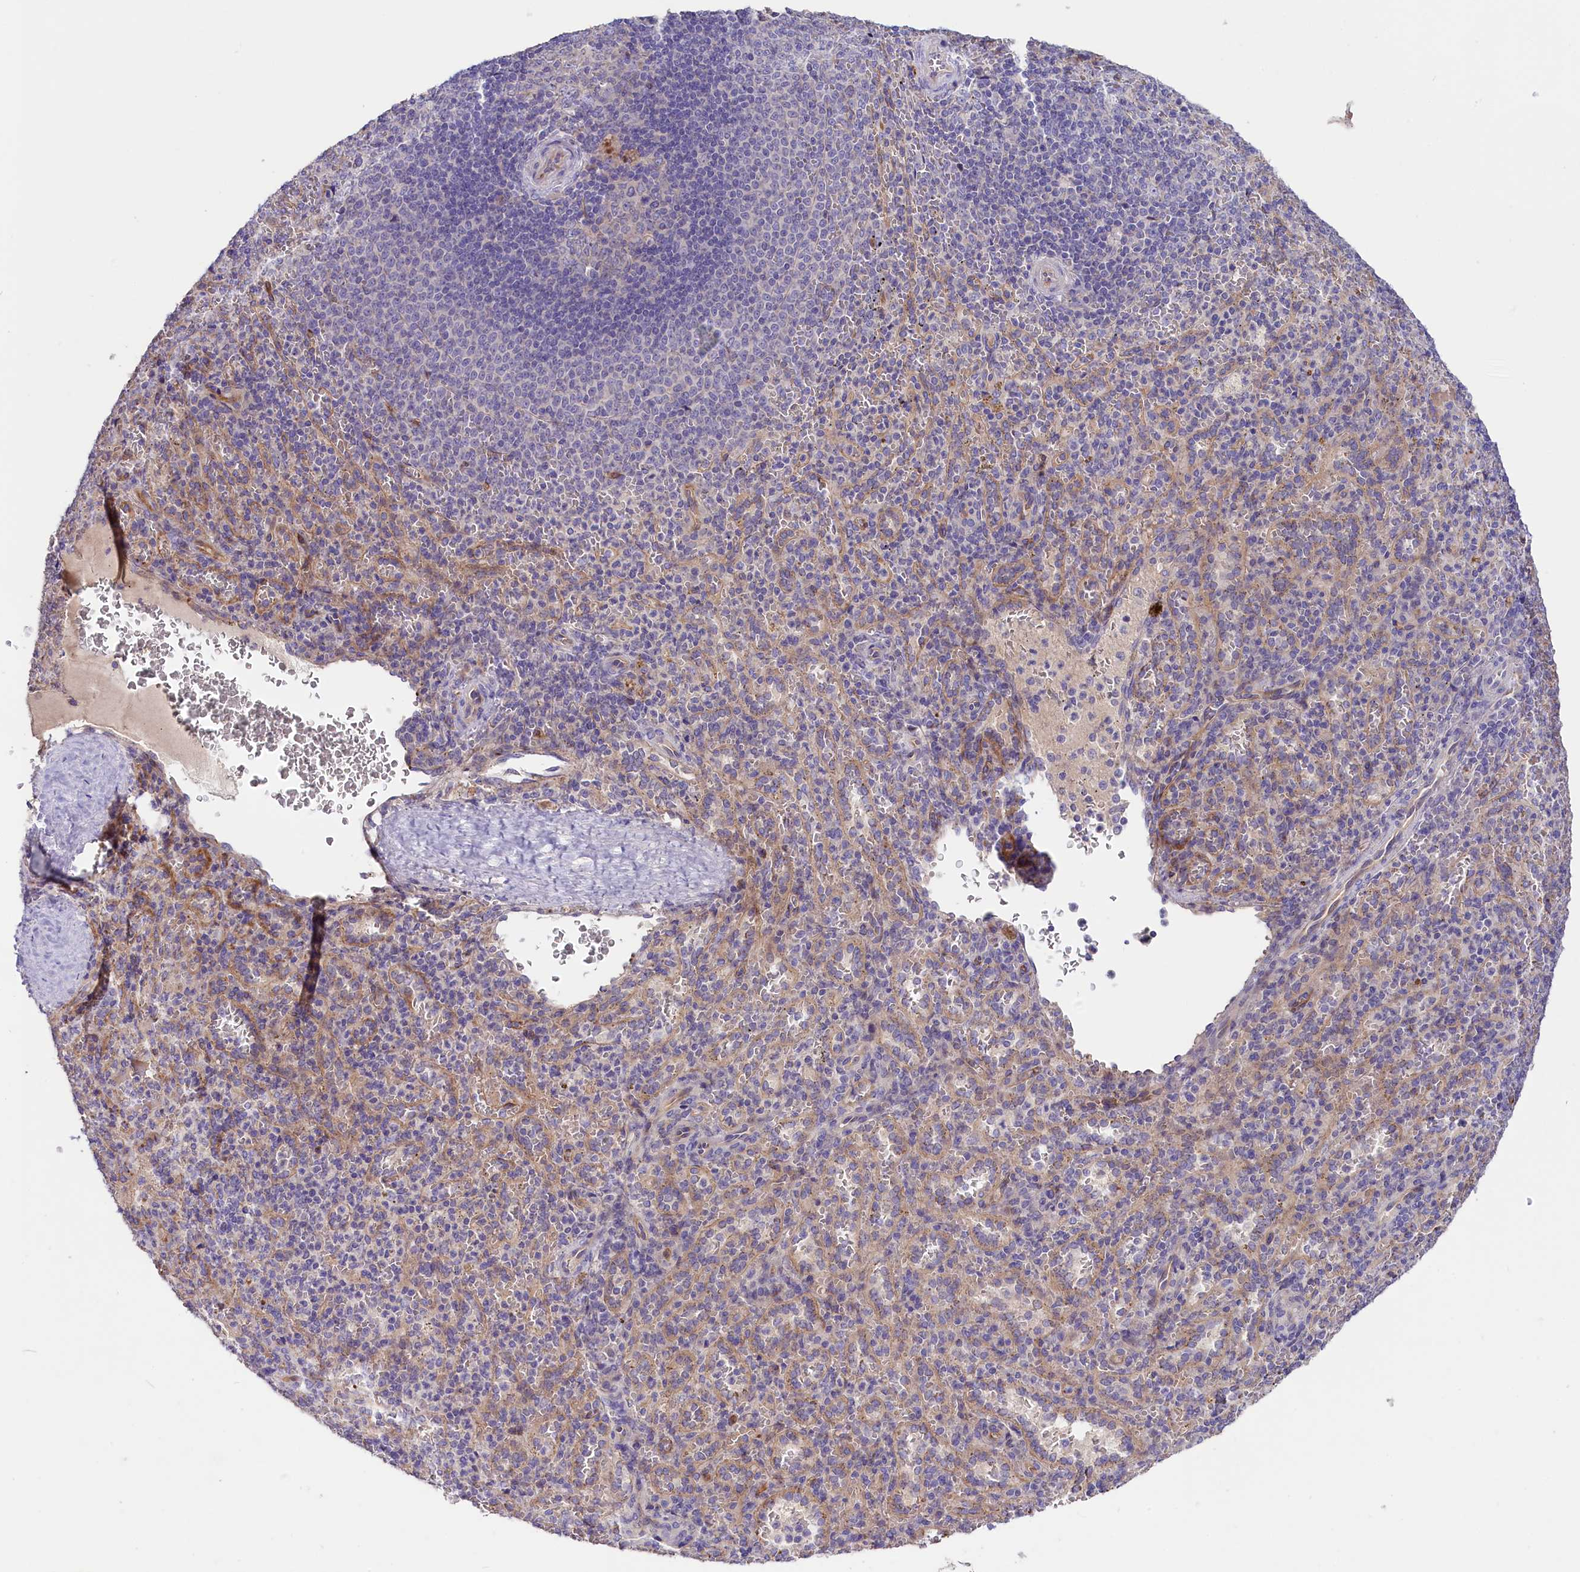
{"staining": {"intensity": "negative", "quantity": "none", "location": "none"}, "tissue": "spleen", "cell_type": "Cells in red pulp", "image_type": "normal", "snomed": [{"axis": "morphology", "description": "Normal tissue, NOS"}, {"axis": "topography", "description": "Spleen"}], "caption": "Immunohistochemistry of benign human spleen reveals no expression in cells in red pulp.", "gene": "CD99L2", "patient": {"sex": "female", "age": 21}}